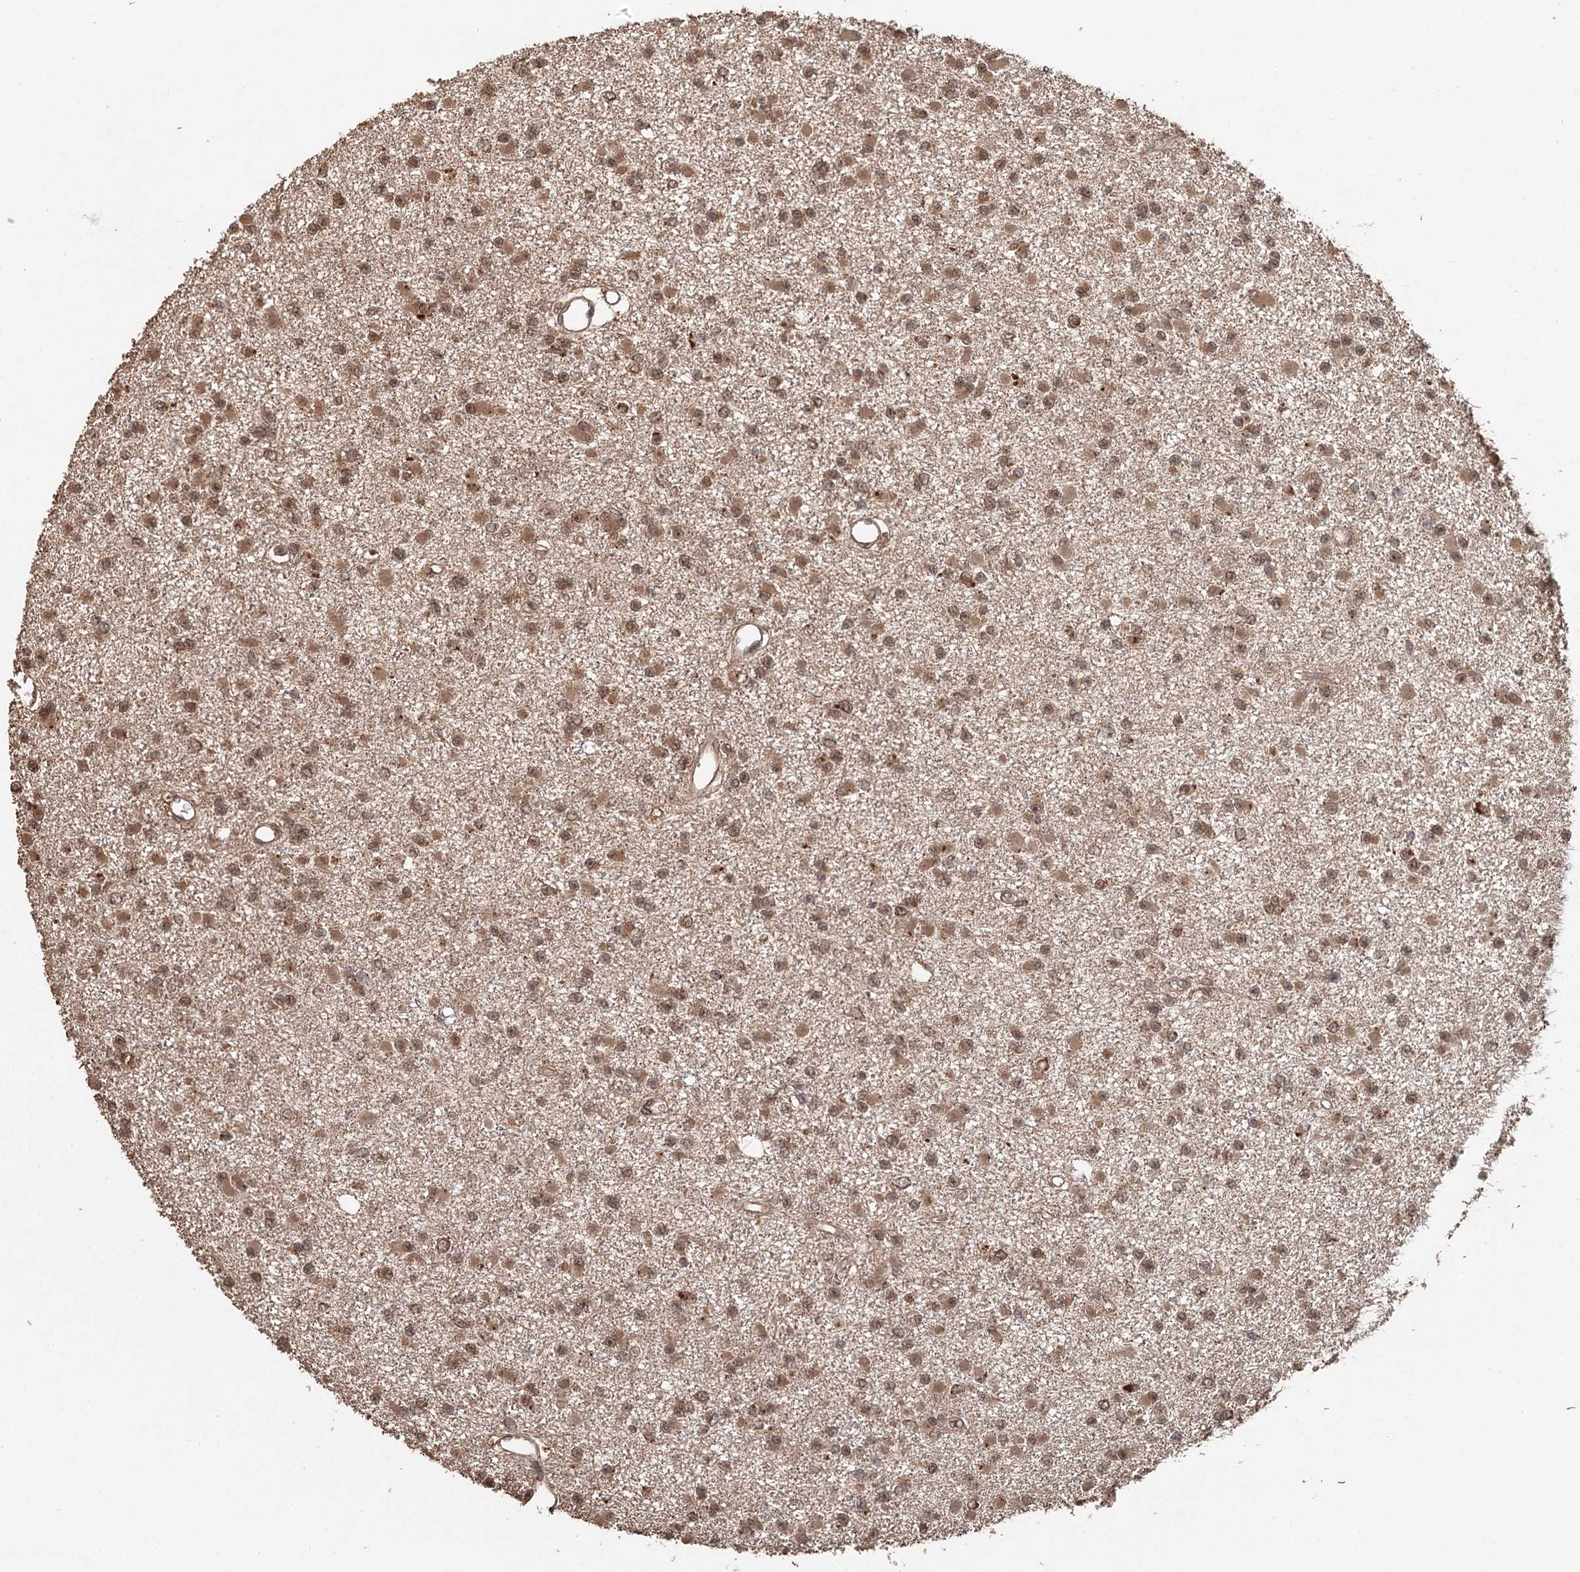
{"staining": {"intensity": "moderate", "quantity": ">75%", "location": "cytoplasmic/membranous,nuclear"}, "tissue": "glioma", "cell_type": "Tumor cells", "image_type": "cancer", "snomed": [{"axis": "morphology", "description": "Glioma, malignant, Low grade"}, {"axis": "topography", "description": "Brain"}], "caption": "Glioma tissue reveals moderate cytoplasmic/membranous and nuclear staining in about >75% of tumor cells (Stains: DAB (3,3'-diaminobenzidine) in brown, nuclei in blue, Microscopy: brightfield microscopy at high magnification).", "gene": "N6AMT1", "patient": {"sex": "female", "age": 22}}